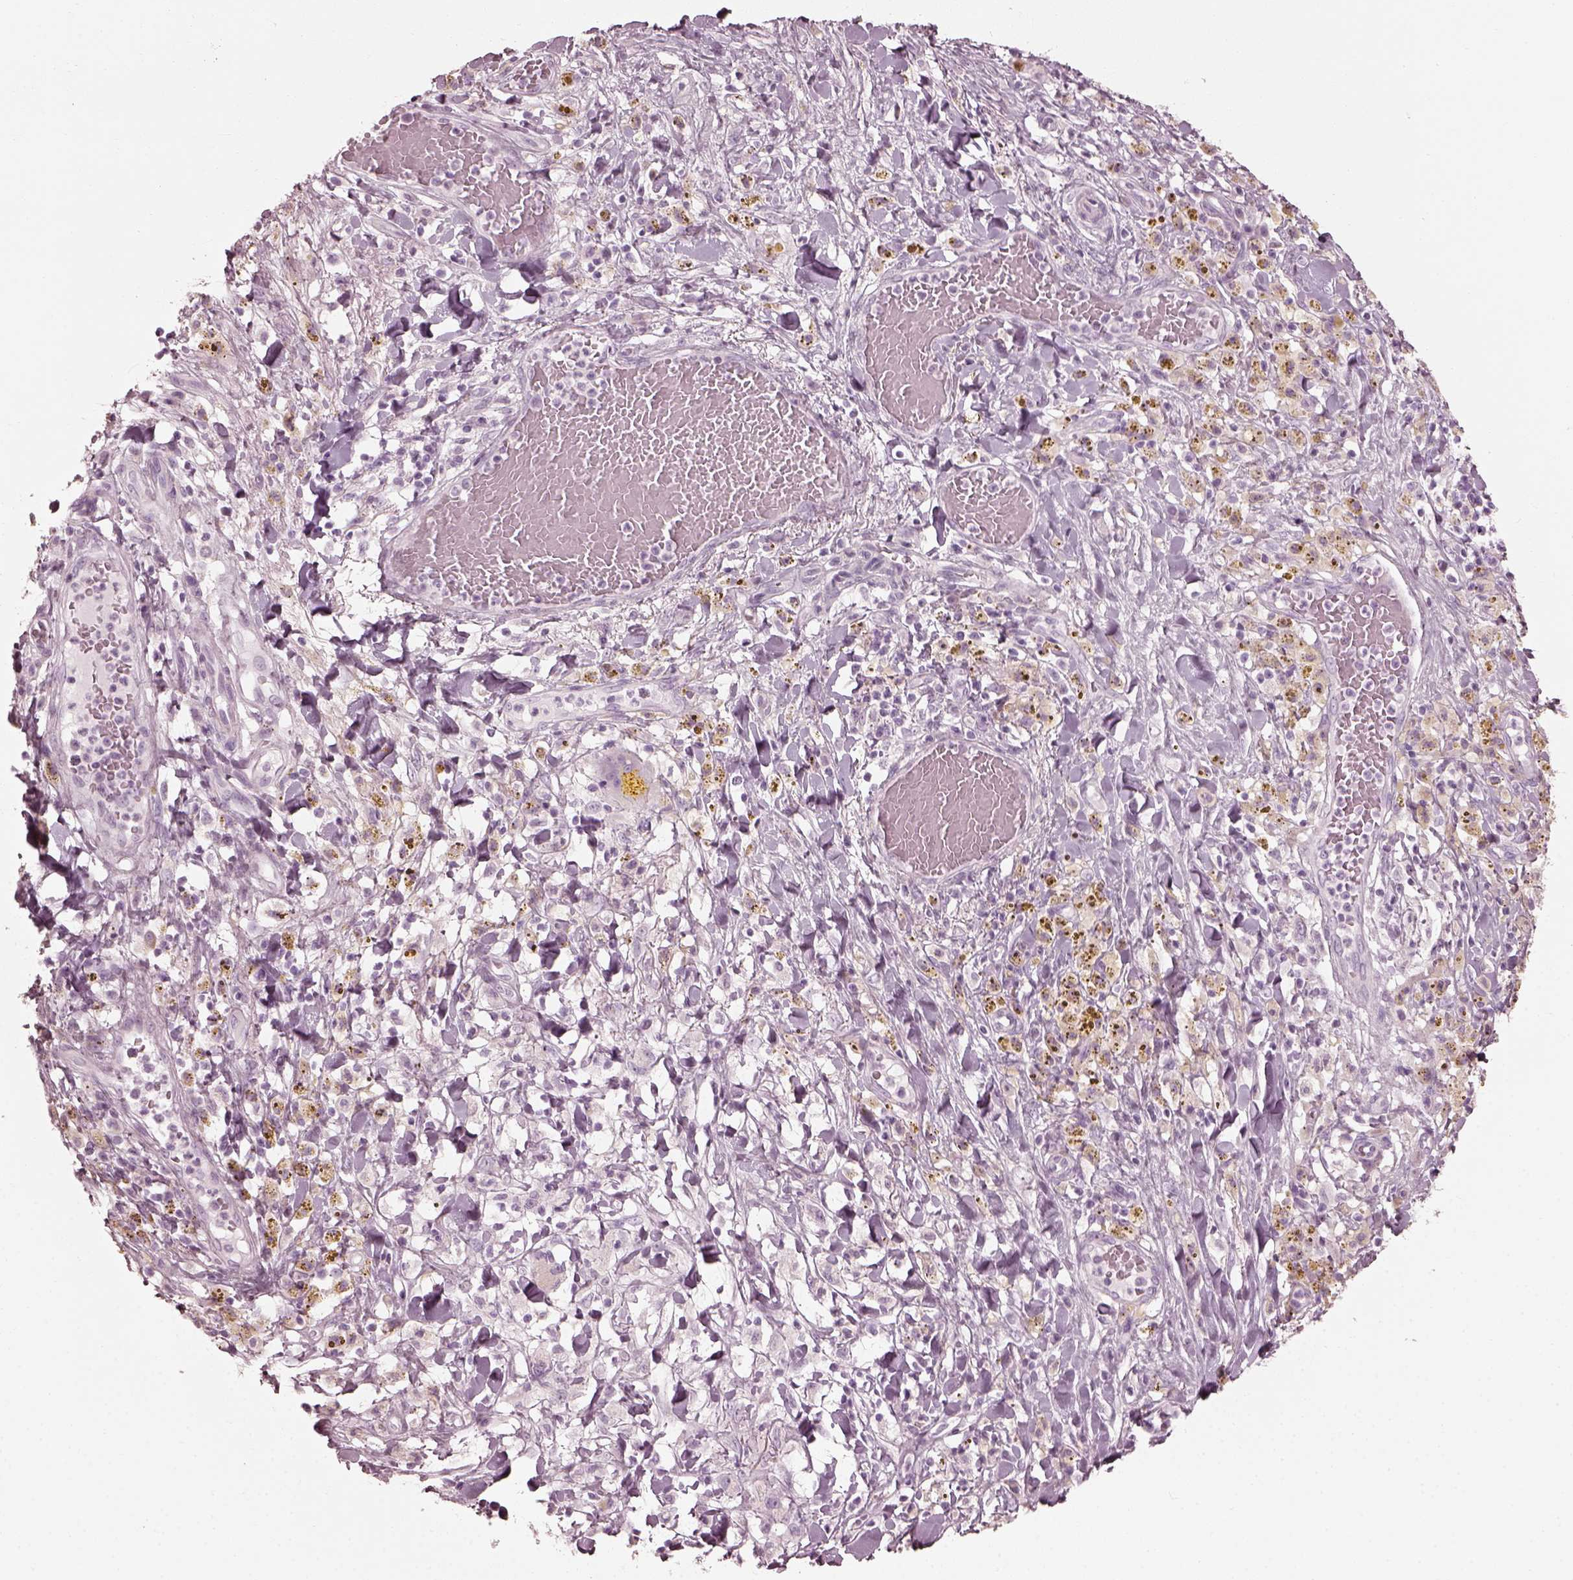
{"staining": {"intensity": "negative", "quantity": "none", "location": "none"}, "tissue": "melanoma", "cell_type": "Tumor cells", "image_type": "cancer", "snomed": [{"axis": "morphology", "description": "Malignant melanoma, NOS"}, {"axis": "topography", "description": "Skin"}], "caption": "Histopathology image shows no significant protein staining in tumor cells of malignant melanoma.", "gene": "SAXO2", "patient": {"sex": "female", "age": 91}}